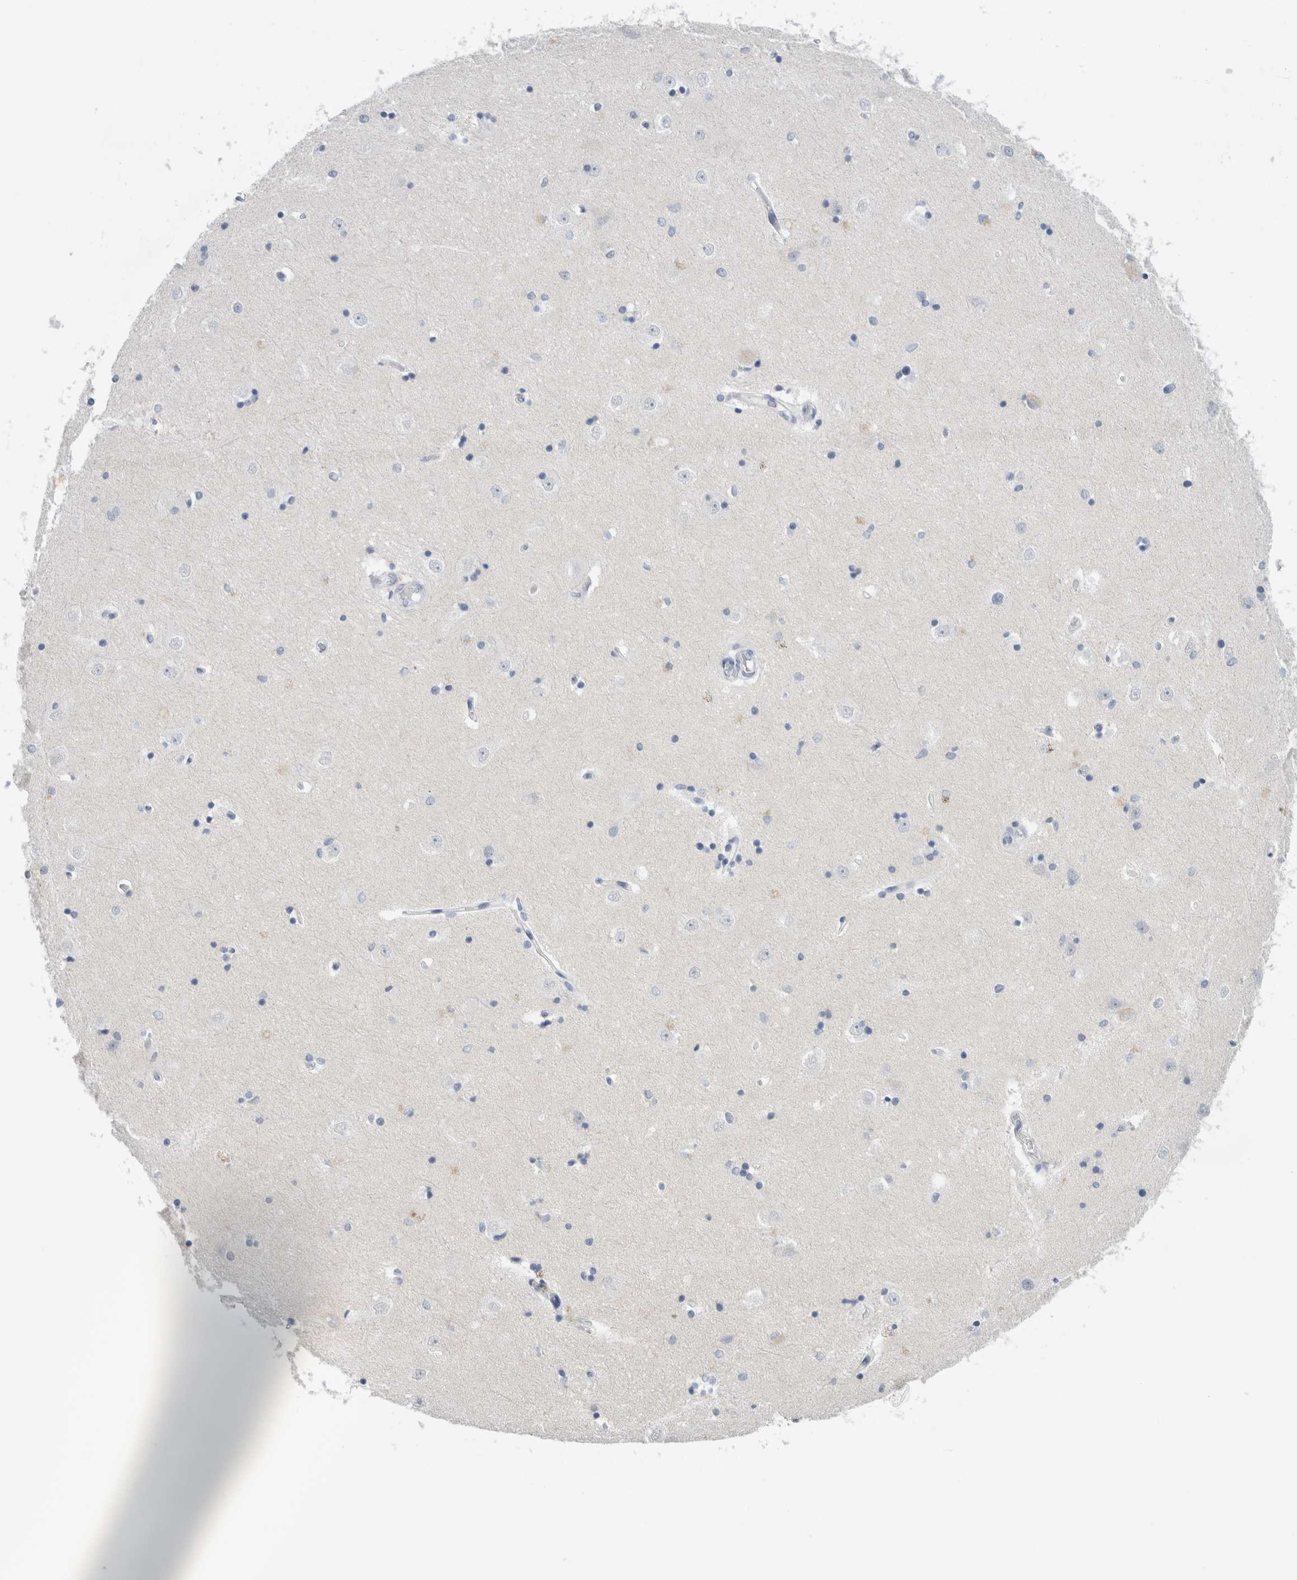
{"staining": {"intensity": "negative", "quantity": "none", "location": "none"}, "tissue": "hippocampus", "cell_type": "Glial cells", "image_type": "normal", "snomed": [{"axis": "morphology", "description": "Normal tissue, NOS"}, {"axis": "topography", "description": "Hippocampus"}], "caption": "Hippocampus stained for a protein using immunohistochemistry (IHC) displays no positivity glial cells.", "gene": "CASP6", "patient": {"sex": "male", "age": 45}}